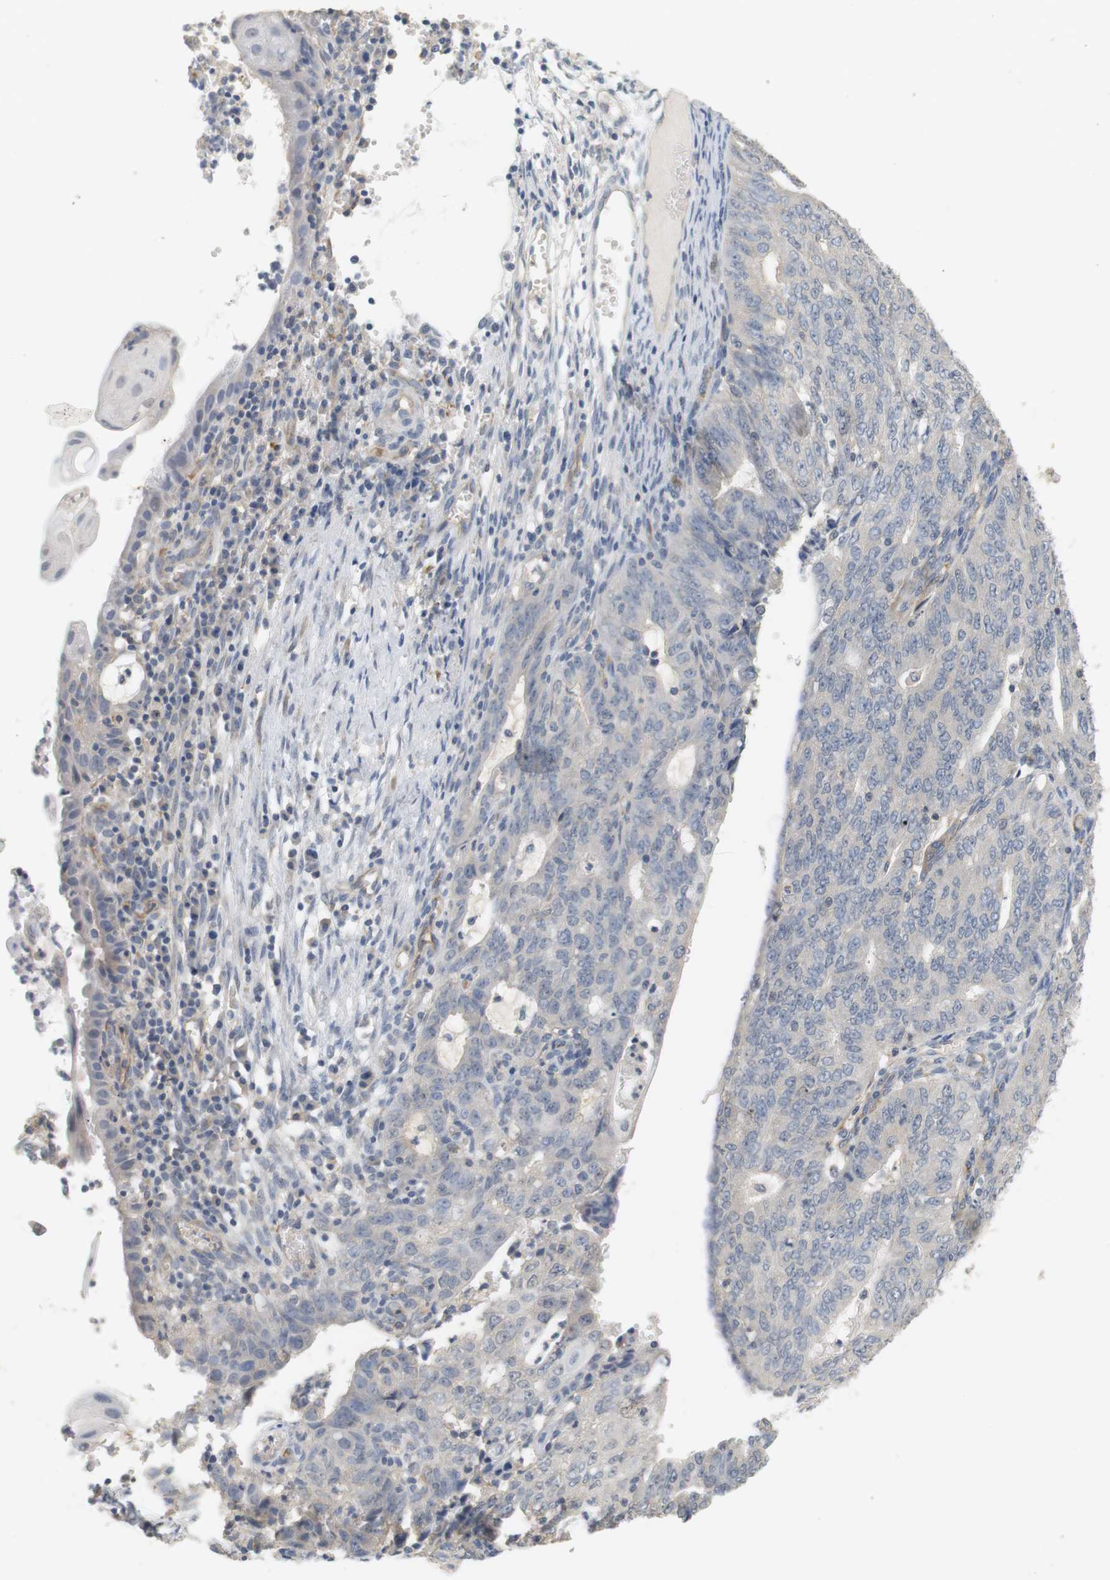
{"staining": {"intensity": "negative", "quantity": "none", "location": "none"}, "tissue": "endometrial cancer", "cell_type": "Tumor cells", "image_type": "cancer", "snomed": [{"axis": "morphology", "description": "Adenocarcinoma, NOS"}, {"axis": "topography", "description": "Endometrium"}], "caption": "Tumor cells show no significant staining in endometrial adenocarcinoma. (DAB (3,3'-diaminobenzidine) immunohistochemistry (IHC) visualized using brightfield microscopy, high magnification).", "gene": "OSR1", "patient": {"sex": "female", "age": 32}}